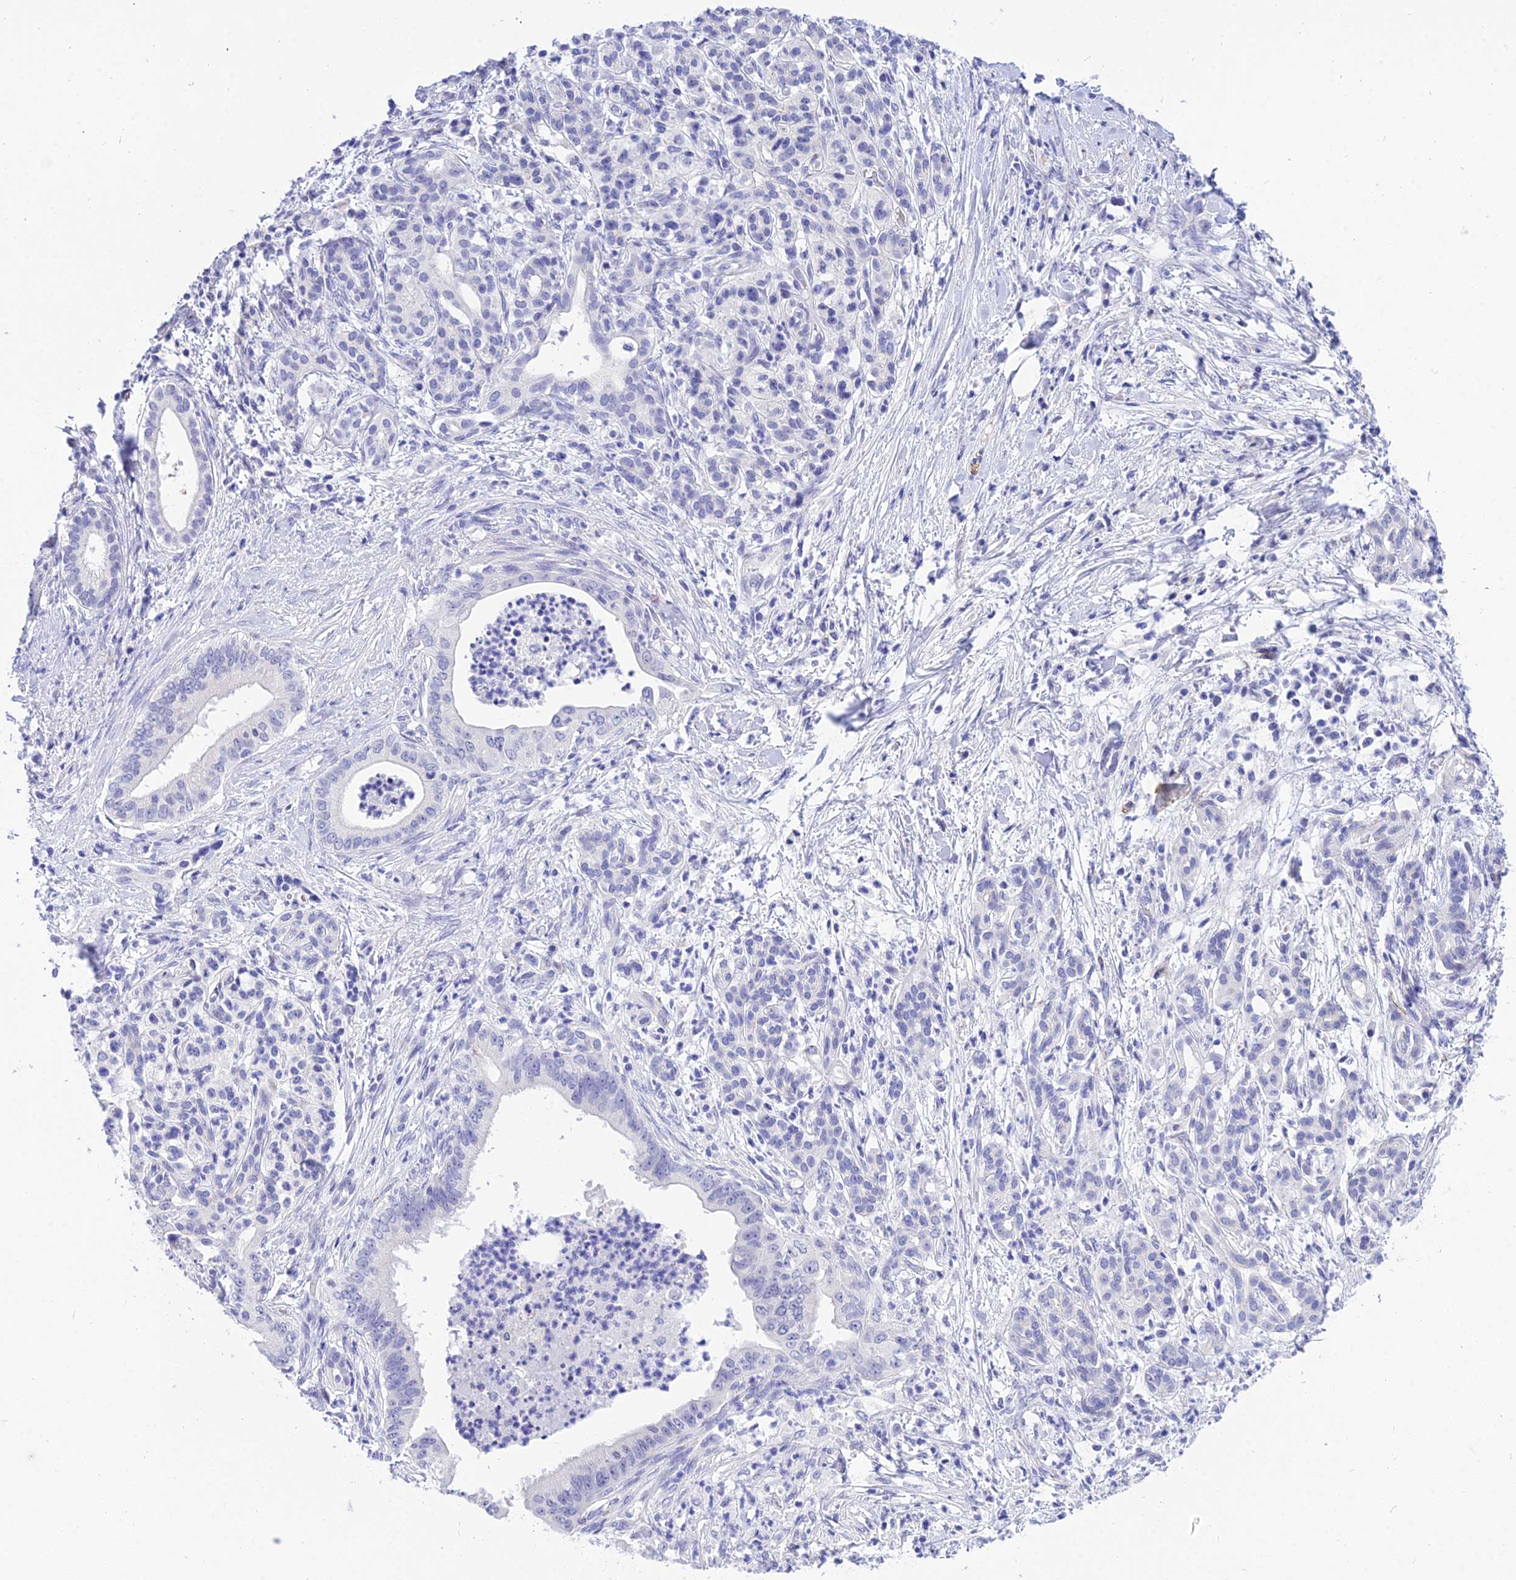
{"staining": {"intensity": "negative", "quantity": "none", "location": "none"}, "tissue": "pancreatic cancer", "cell_type": "Tumor cells", "image_type": "cancer", "snomed": [{"axis": "morphology", "description": "Adenocarcinoma, NOS"}, {"axis": "topography", "description": "Pancreas"}], "caption": "A histopathology image of human adenocarcinoma (pancreatic) is negative for staining in tumor cells.", "gene": "DEFB107A", "patient": {"sex": "male", "age": 58}}